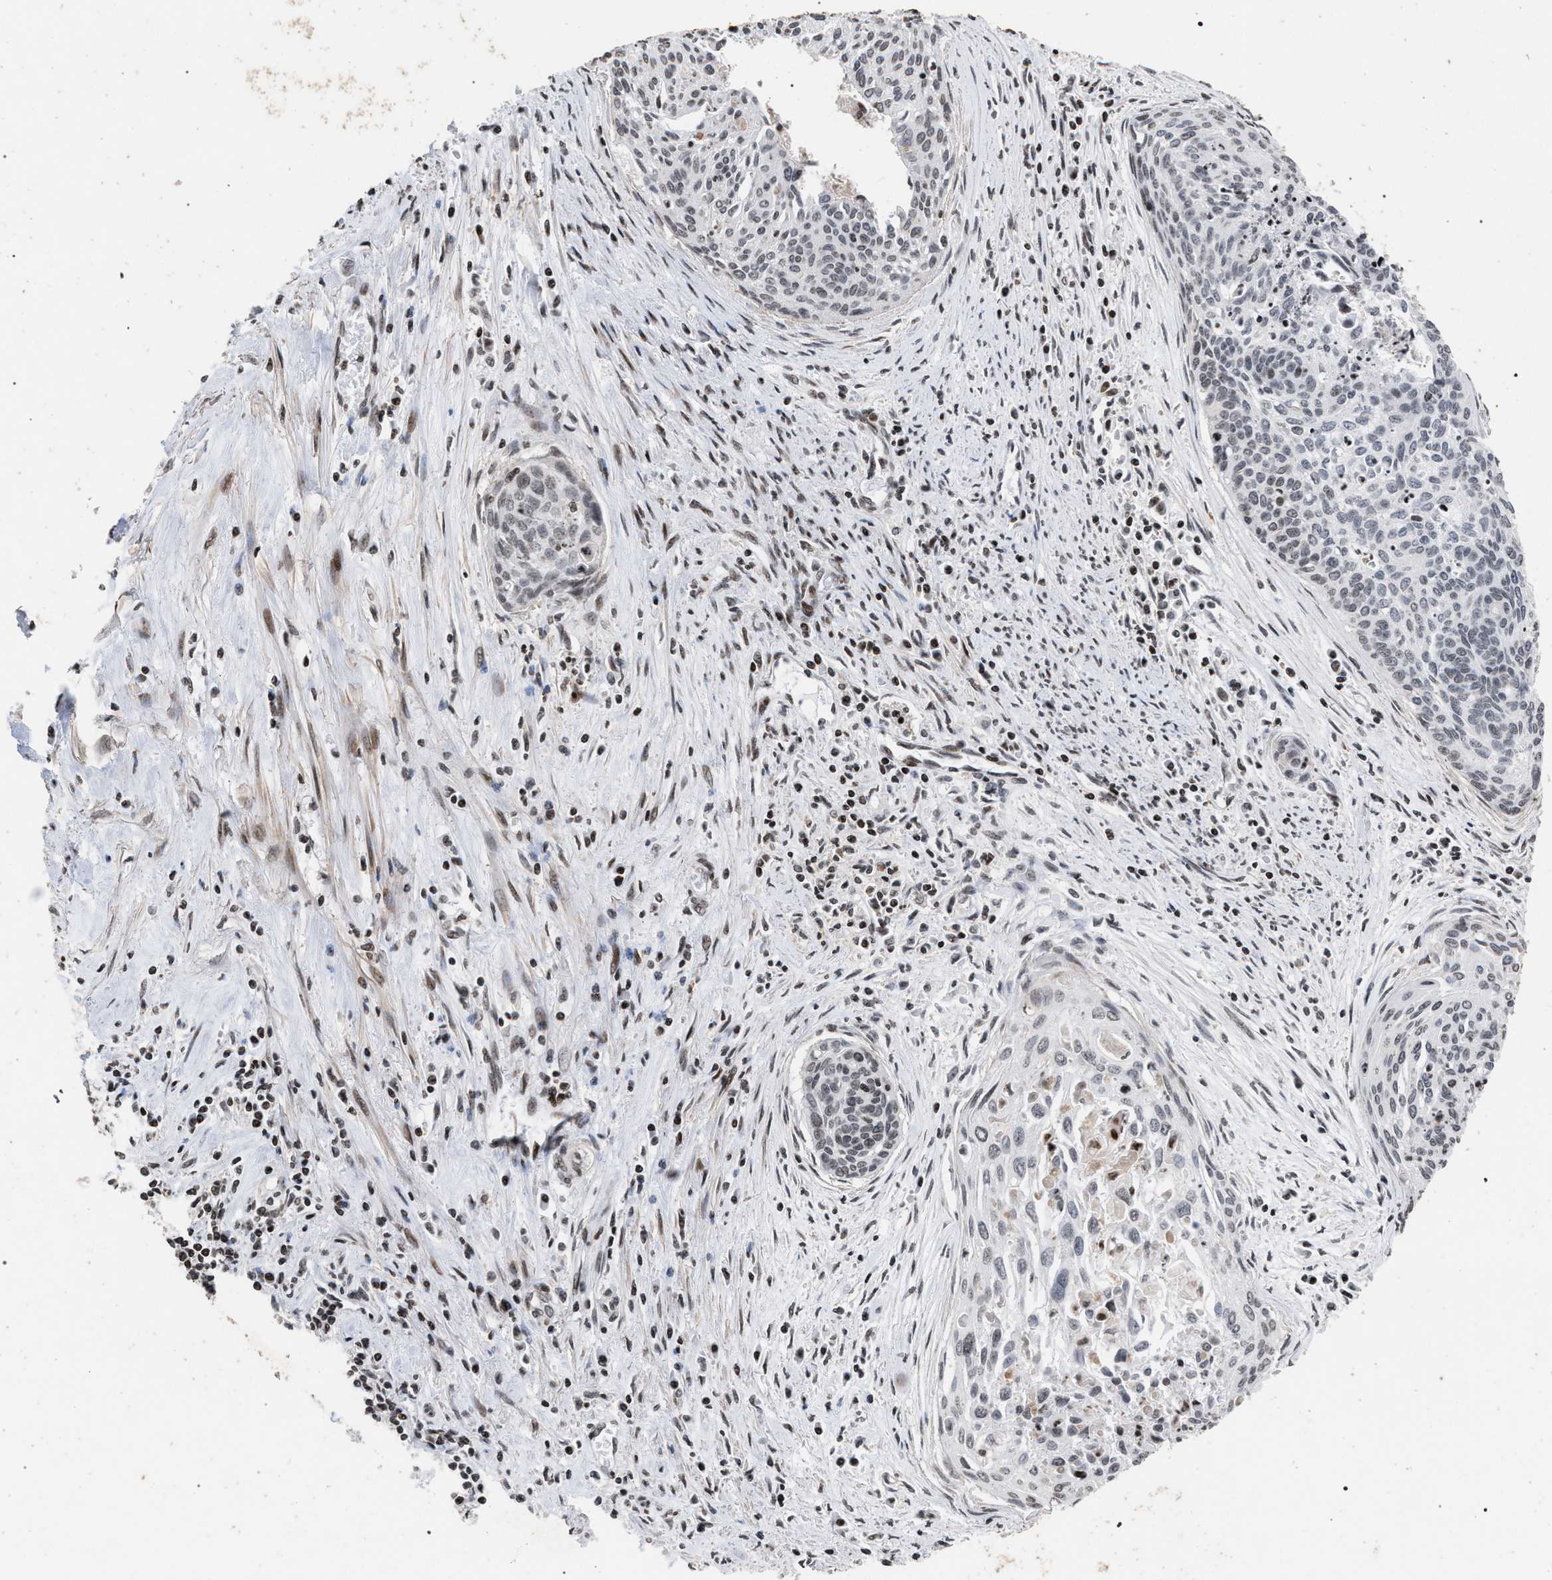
{"staining": {"intensity": "weak", "quantity": "<25%", "location": "nuclear"}, "tissue": "cervical cancer", "cell_type": "Tumor cells", "image_type": "cancer", "snomed": [{"axis": "morphology", "description": "Squamous cell carcinoma, NOS"}, {"axis": "topography", "description": "Cervix"}], "caption": "Tumor cells are negative for brown protein staining in cervical cancer (squamous cell carcinoma).", "gene": "FOXD3", "patient": {"sex": "female", "age": 55}}